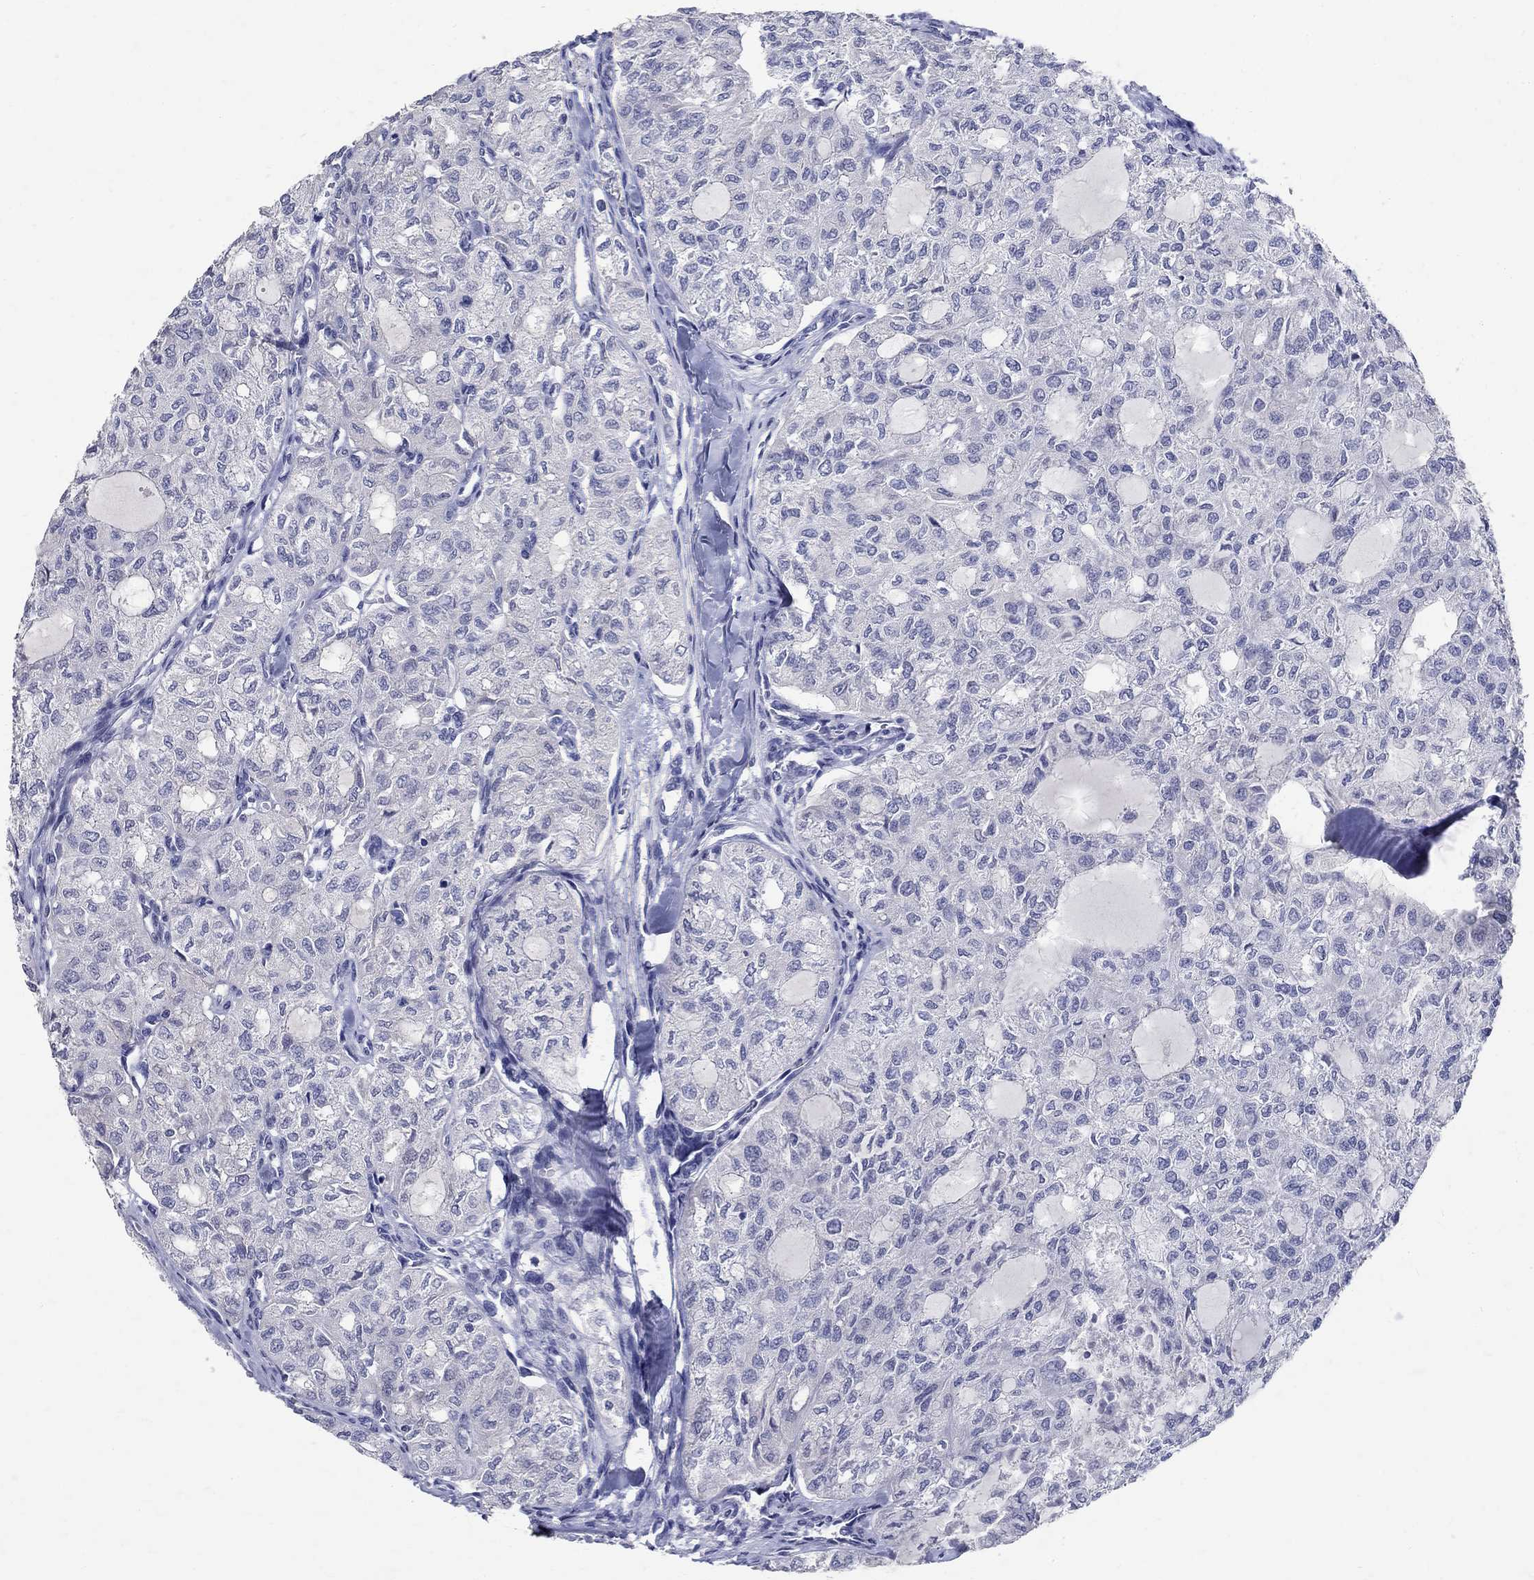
{"staining": {"intensity": "negative", "quantity": "none", "location": "none"}, "tissue": "thyroid cancer", "cell_type": "Tumor cells", "image_type": "cancer", "snomed": [{"axis": "morphology", "description": "Follicular adenoma carcinoma, NOS"}, {"axis": "topography", "description": "Thyroid gland"}], "caption": "Immunohistochemical staining of human thyroid cancer (follicular adenoma carcinoma) shows no significant expression in tumor cells.", "gene": "SOX2", "patient": {"sex": "male", "age": 75}}